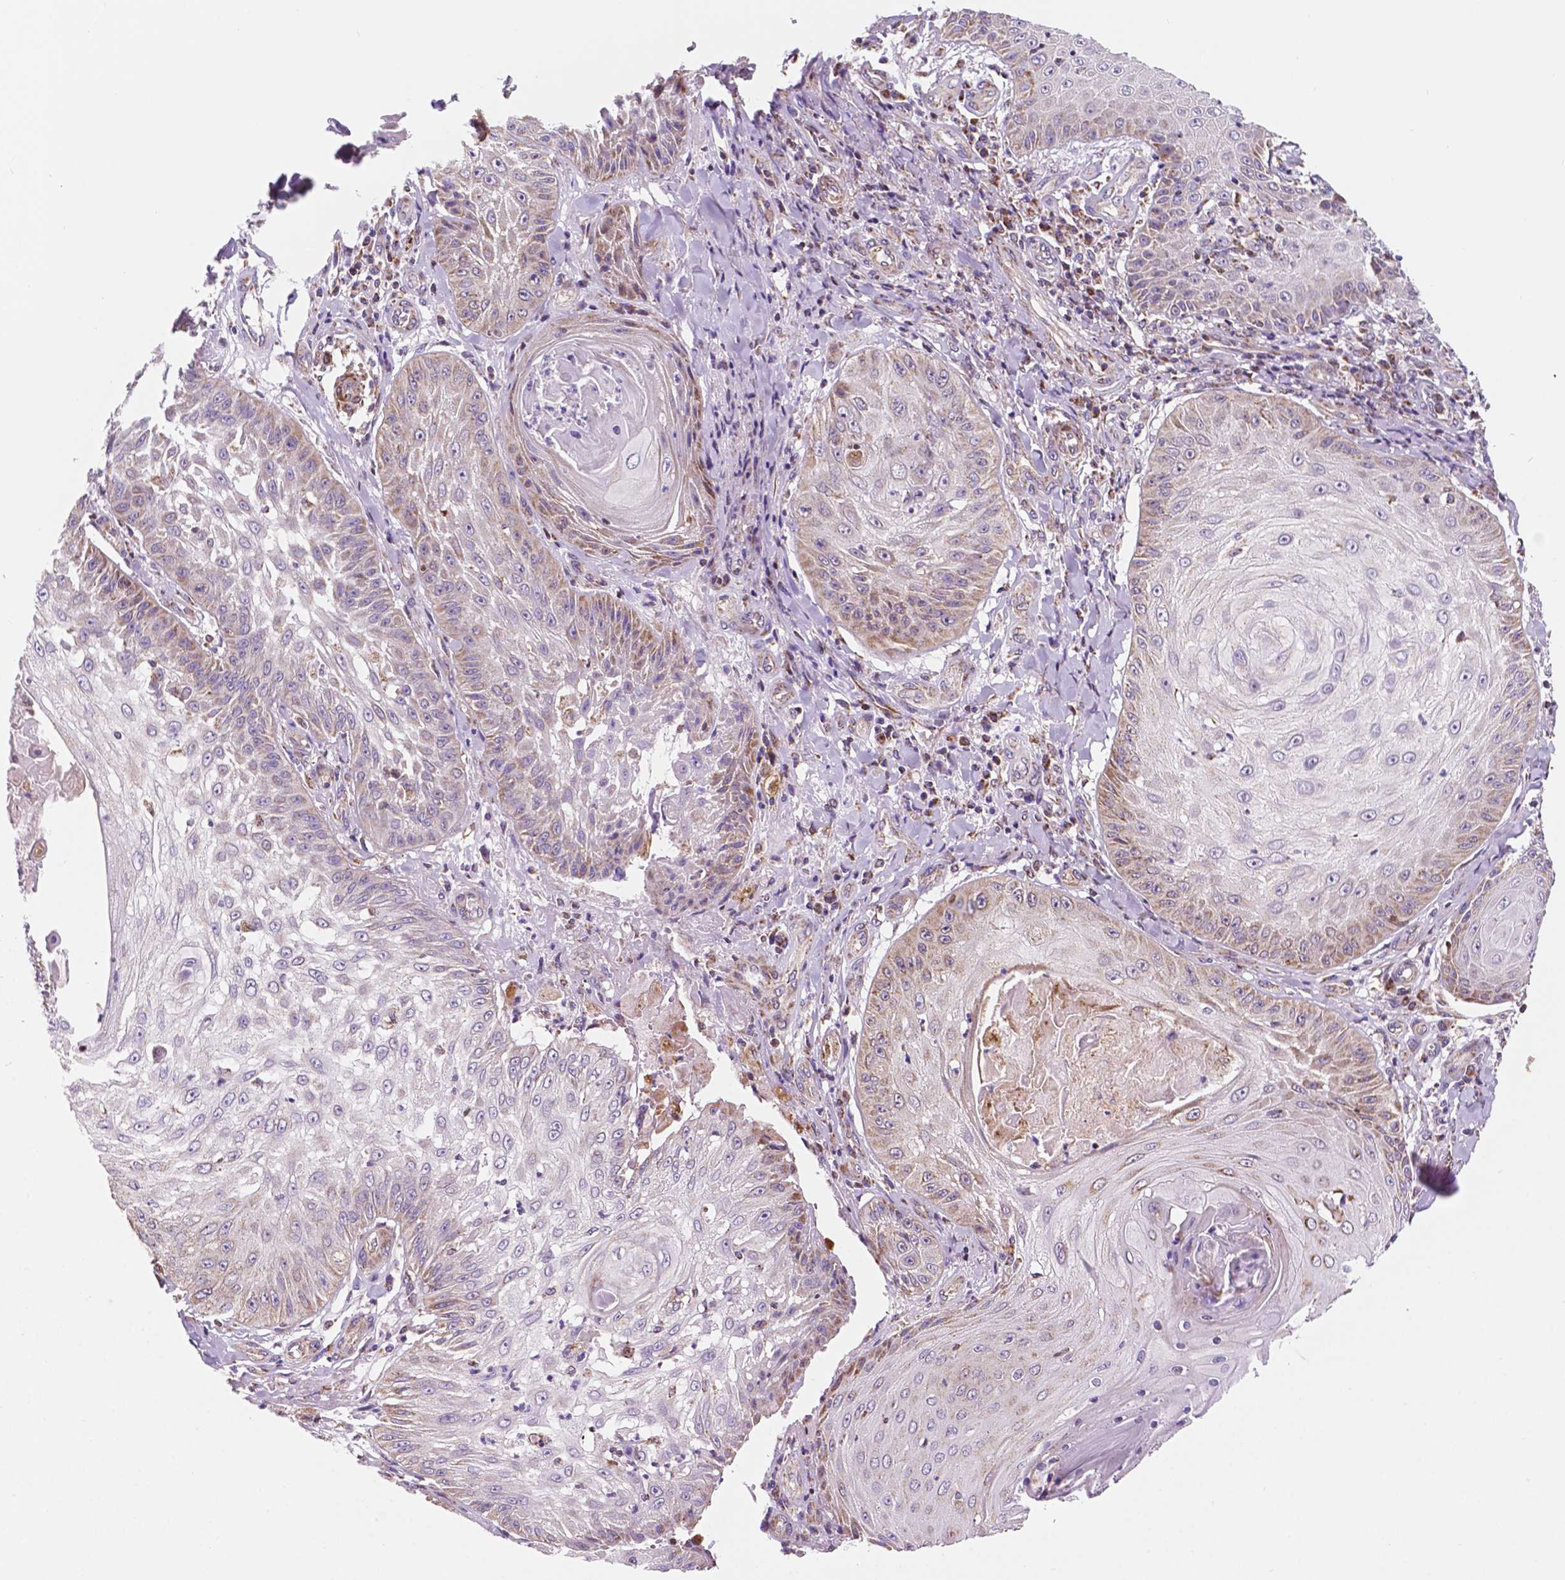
{"staining": {"intensity": "weak", "quantity": "25%-75%", "location": "cytoplasmic/membranous"}, "tissue": "skin cancer", "cell_type": "Tumor cells", "image_type": "cancer", "snomed": [{"axis": "morphology", "description": "Squamous cell carcinoma, NOS"}, {"axis": "topography", "description": "Skin"}], "caption": "High-magnification brightfield microscopy of skin cancer stained with DAB (brown) and counterstained with hematoxylin (blue). tumor cells exhibit weak cytoplasmic/membranous staining is identified in approximately25%-75% of cells.", "gene": "GEMIN4", "patient": {"sex": "male", "age": 70}}